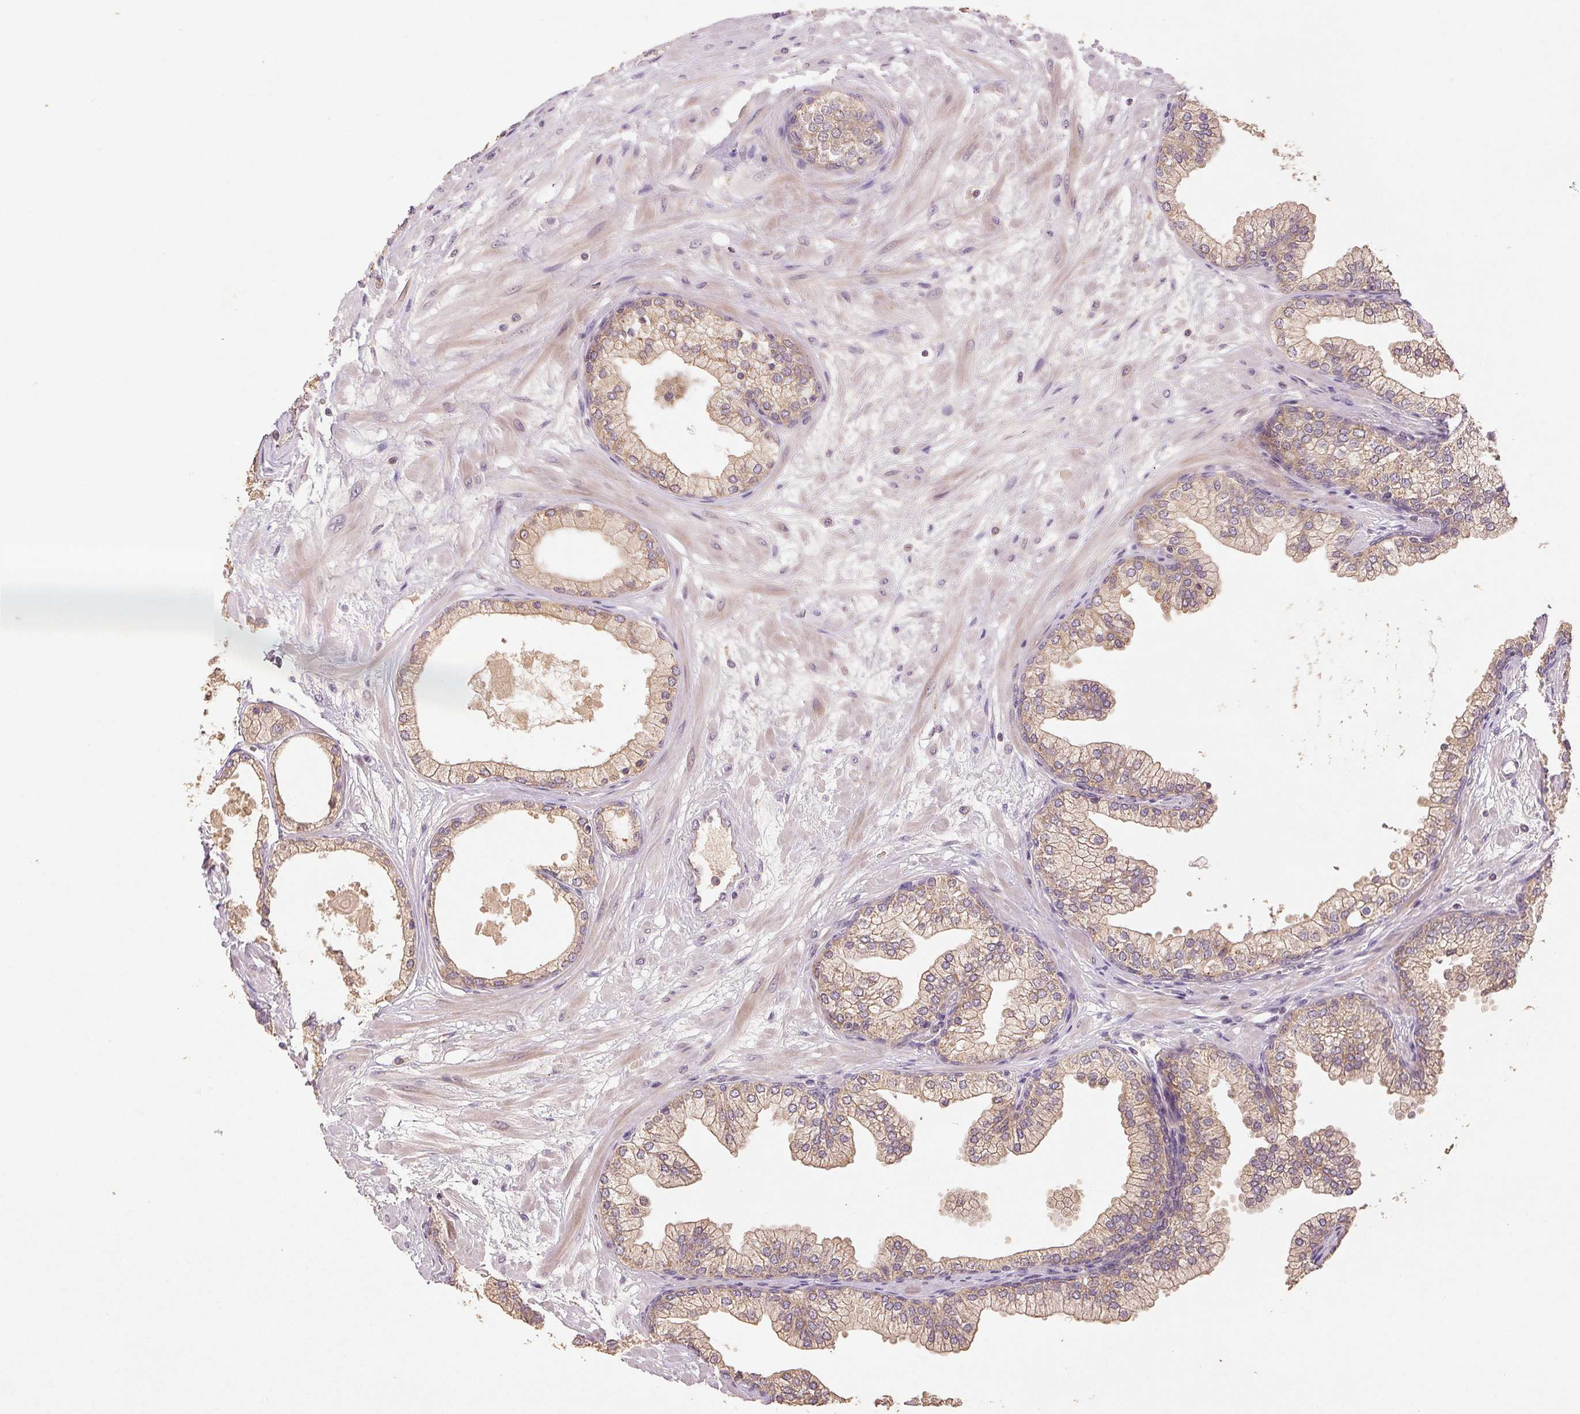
{"staining": {"intensity": "weak", "quantity": ">75%", "location": "cytoplasmic/membranous"}, "tissue": "prostate", "cell_type": "Glandular cells", "image_type": "normal", "snomed": [{"axis": "morphology", "description": "Normal tissue, NOS"}, {"axis": "topography", "description": "Prostate"}, {"axis": "topography", "description": "Peripheral nerve tissue"}], "caption": "Glandular cells display low levels of weak cytoplasmic/membranous staining in about >75% of cells in benign prostate.", "gene": "YIF1B", "patient": {"sex": "male", "age": 61}}